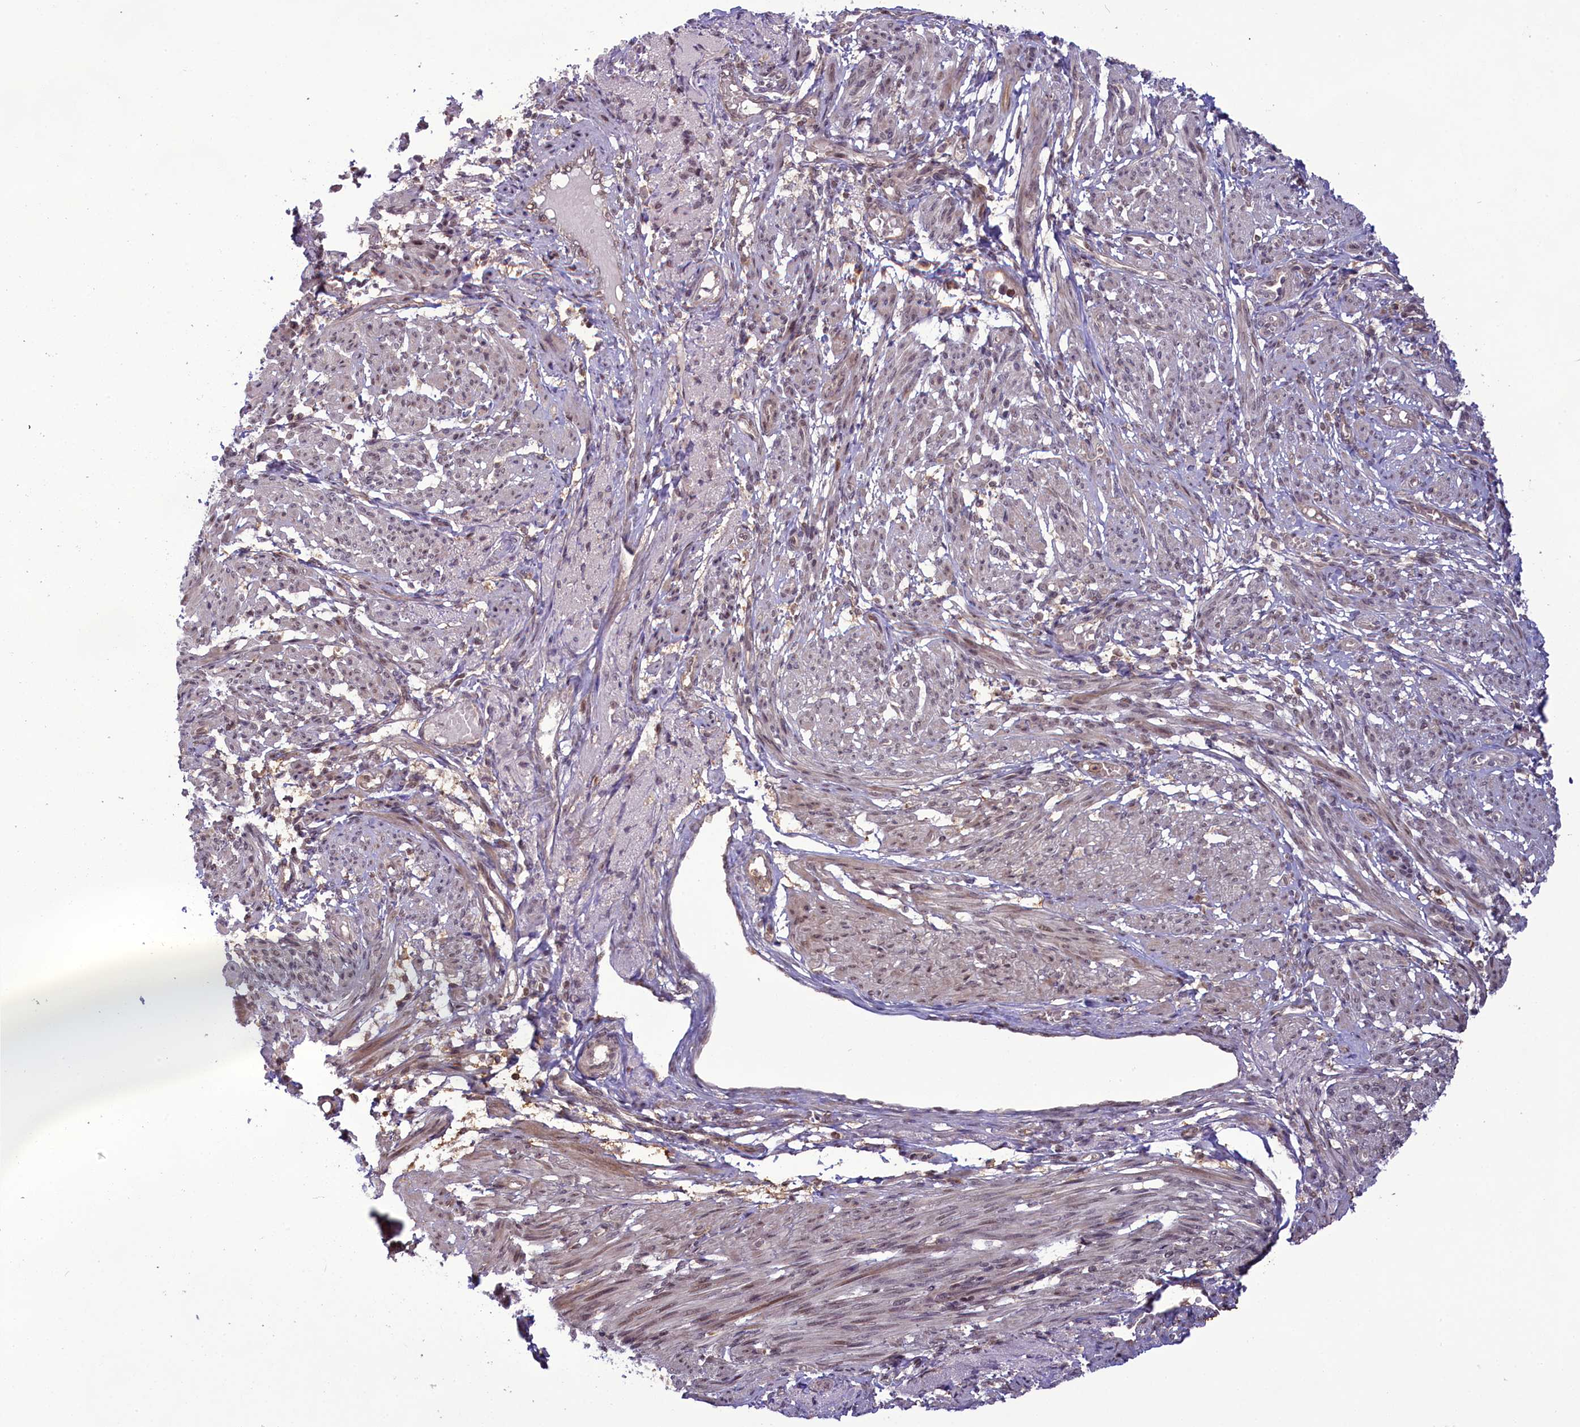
{"staining": {"intensity": "weak", "quantity": "25%-75%", "location": "cytoplasmic/membranous,nuclear"}, "tissue": "smooth muscle", "cell_type": "Smooth muscle cells", "image_type": "normal", "snomed": [{"axis": "morphology", "description": "Normal tissue, NOS"}, {"axis": "topography", "description": "Smooth muscle"}], "caption": "Weak cytoplasmic/membranous,nuclear staining is appreciated in about 25%-75% of smooth muscle cells in normal smooth muscle.", "gene": "CARD8", "patient": {"sex": "female", "age": 39}}